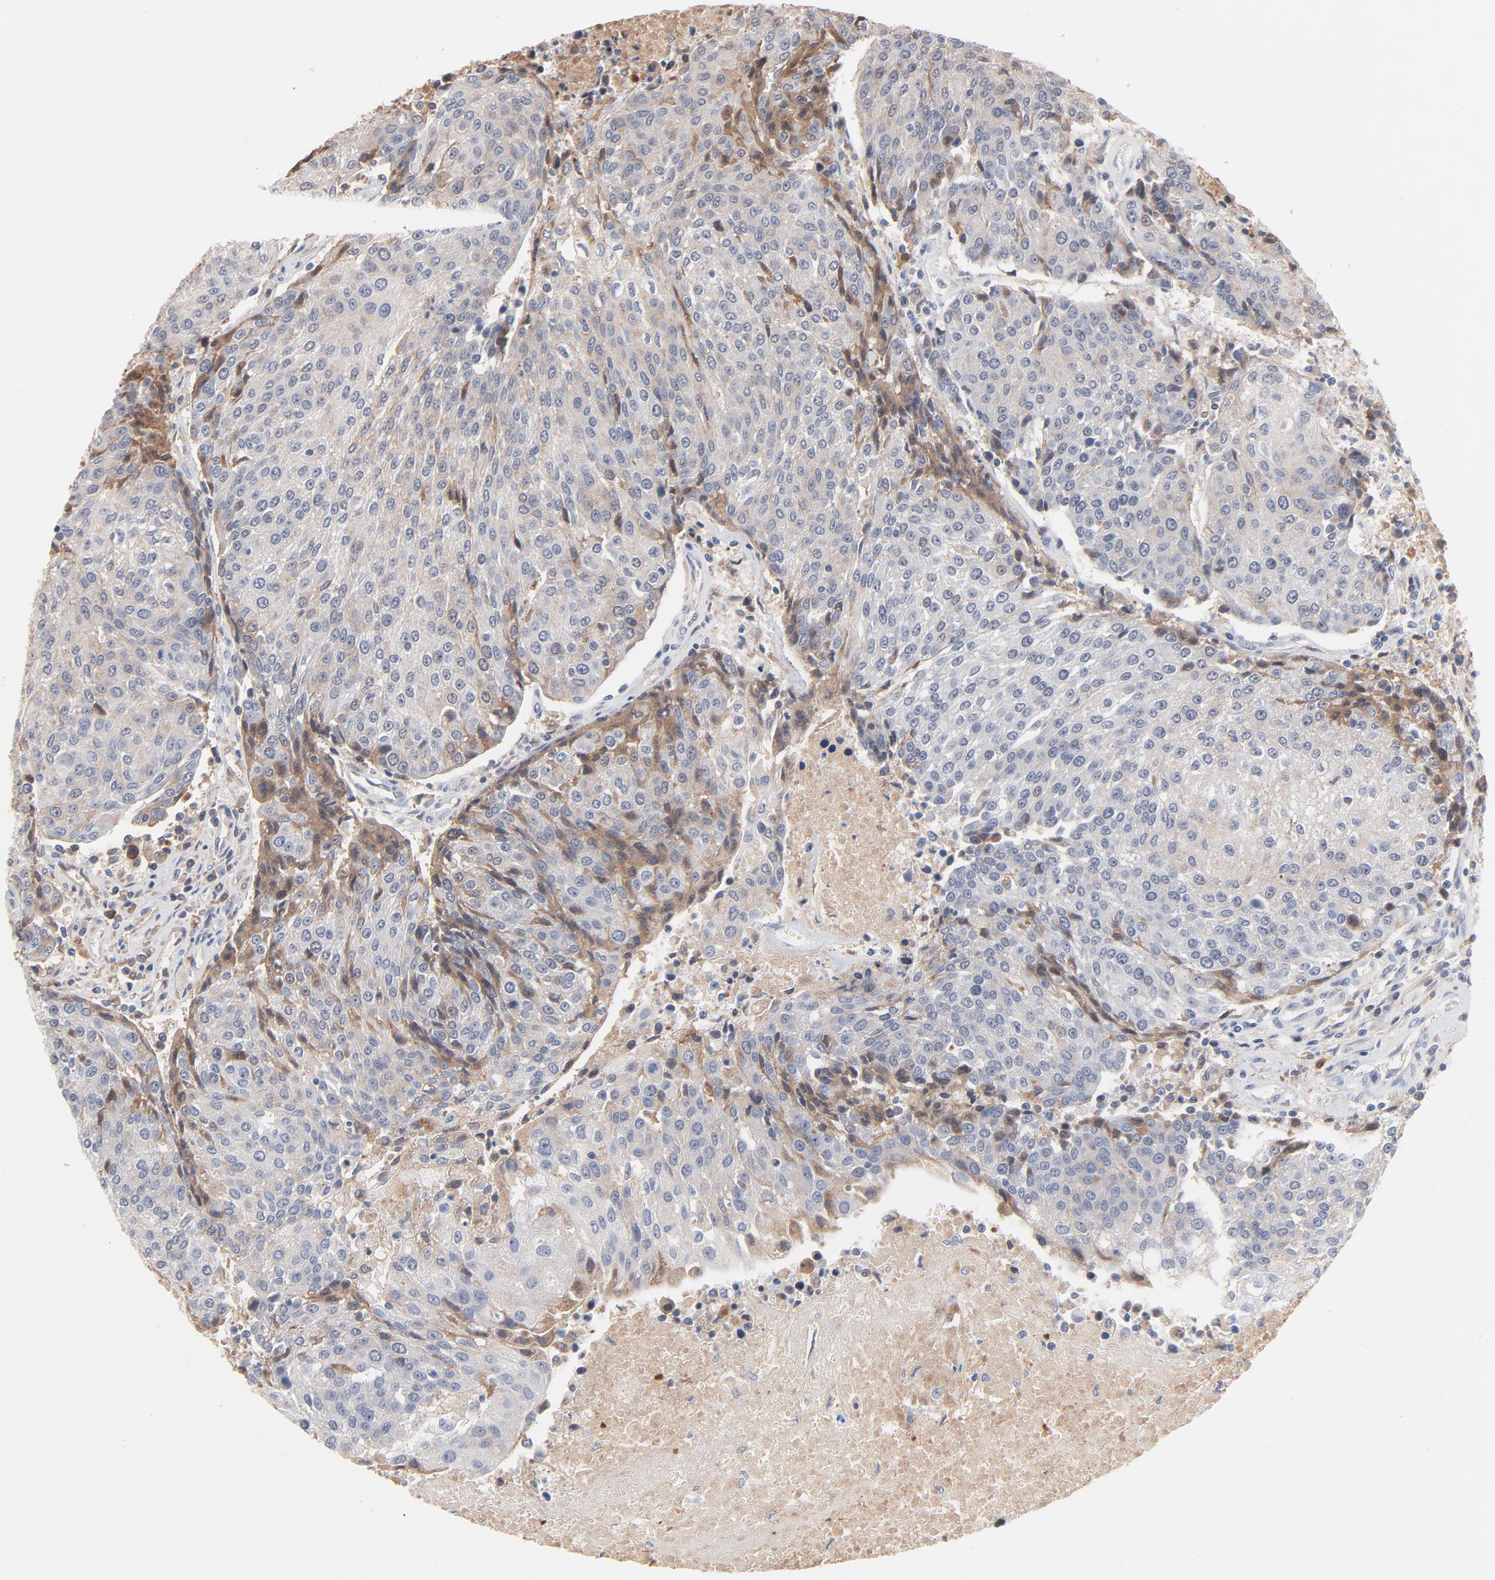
{"staining": {"intensity": "negative", "quantity": "none", "location": "none"}, "tissue": "urothelial cancer", "cell_type": "Tumor cells", "image_type": "cancer", "snomed": [{"axis": "morphology", "description": "Urothelial carcinoma, High grade"}, {"axis": "topography", "description": "Urinary bladder"}], "caption": "Urothelial carcinoma (high-grade) was stained to show a protein in brown. There is no significant expression in tumor cells.", "gene": "SERPINA4", "patient": {"sex": "female", "age": 85}}